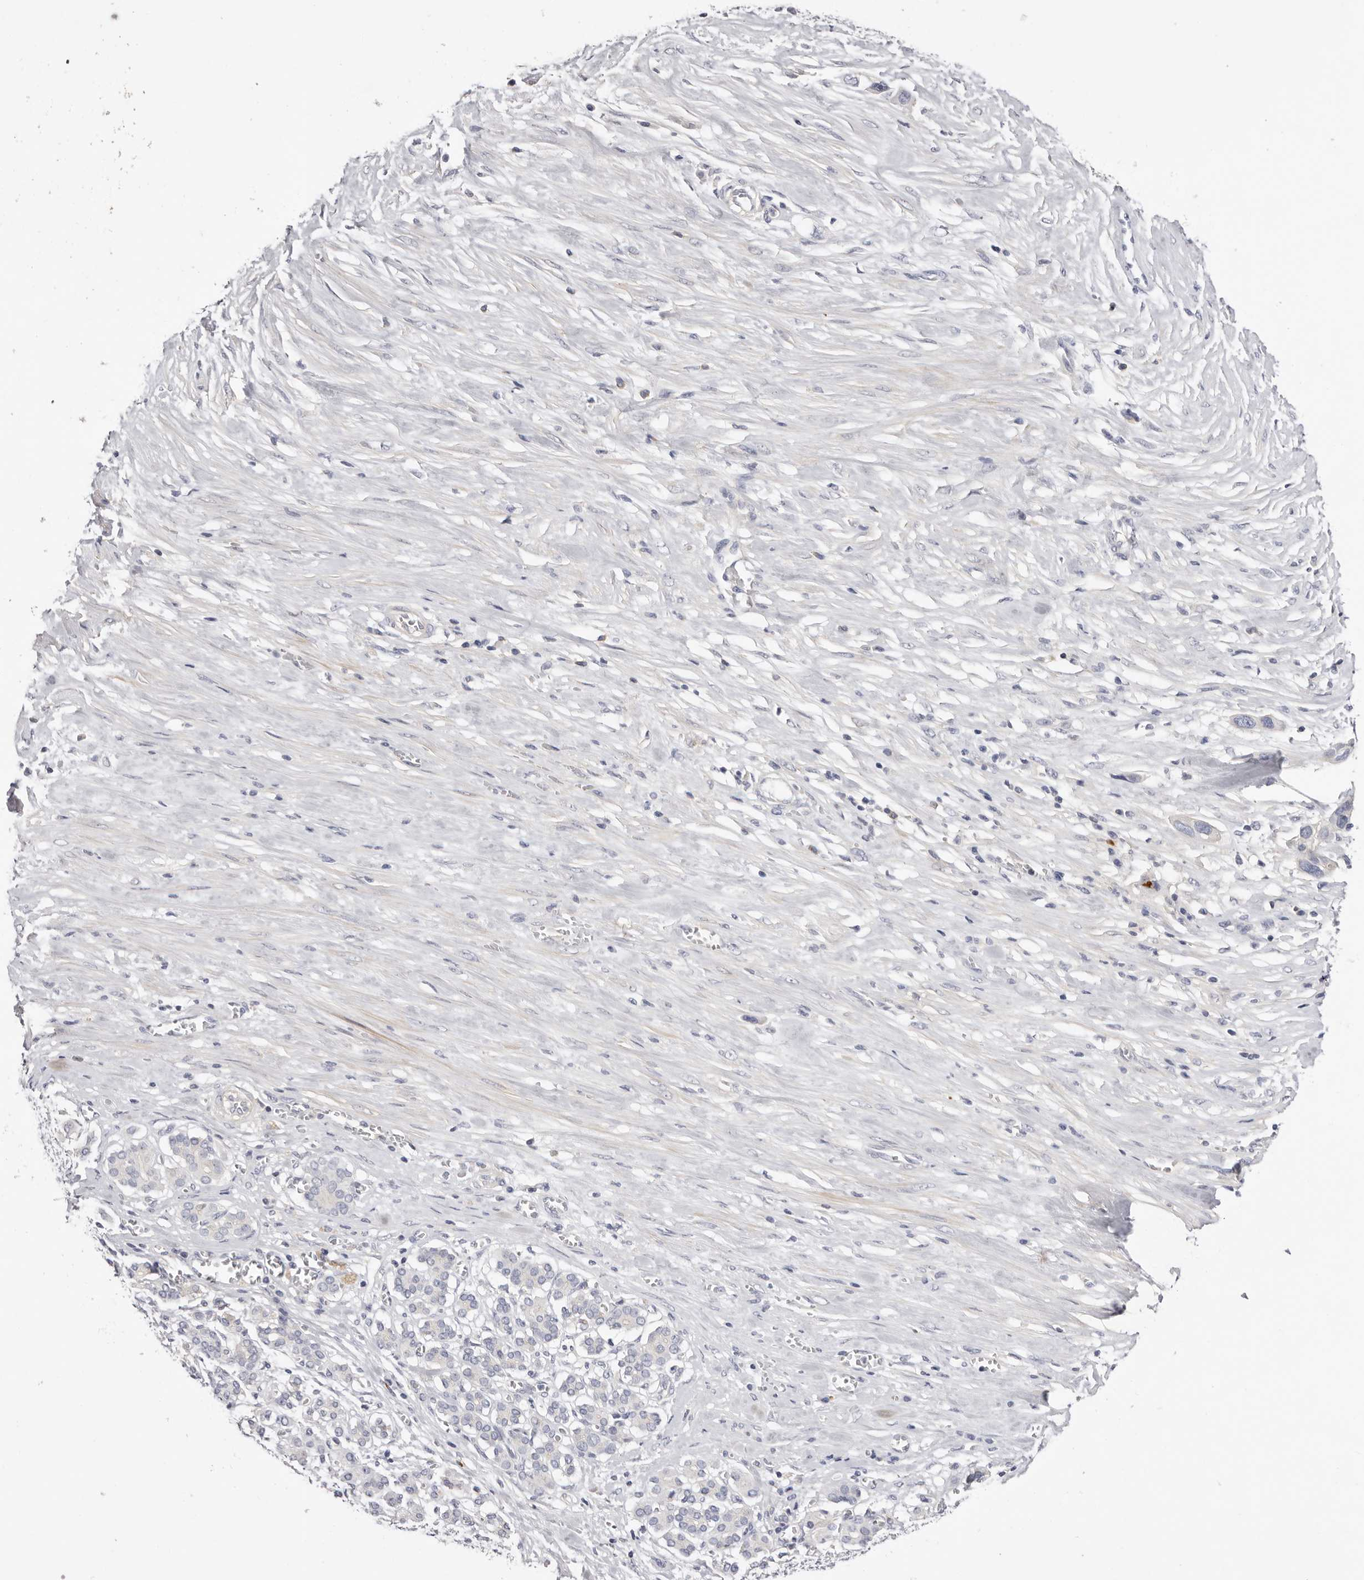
{"staining": {"intensity": "negative", "quantity": "none", "location": "none"}, "tissue": "pancreatic cancer", "cell_type": "Tumor cells", "image_type": "cancer", "snomed": [{"axis": "morphology", "description": "Adenocarcinoma, NOS"}, {"axis": "topography", "description": "Pancreas"}], "caption": "Protein analysis of adenocarcinoma (pancreatic) reveals no significant staining in tumor cells.", "gene": "S1PR5", "patient": {"sex": "female", "age": 60}}